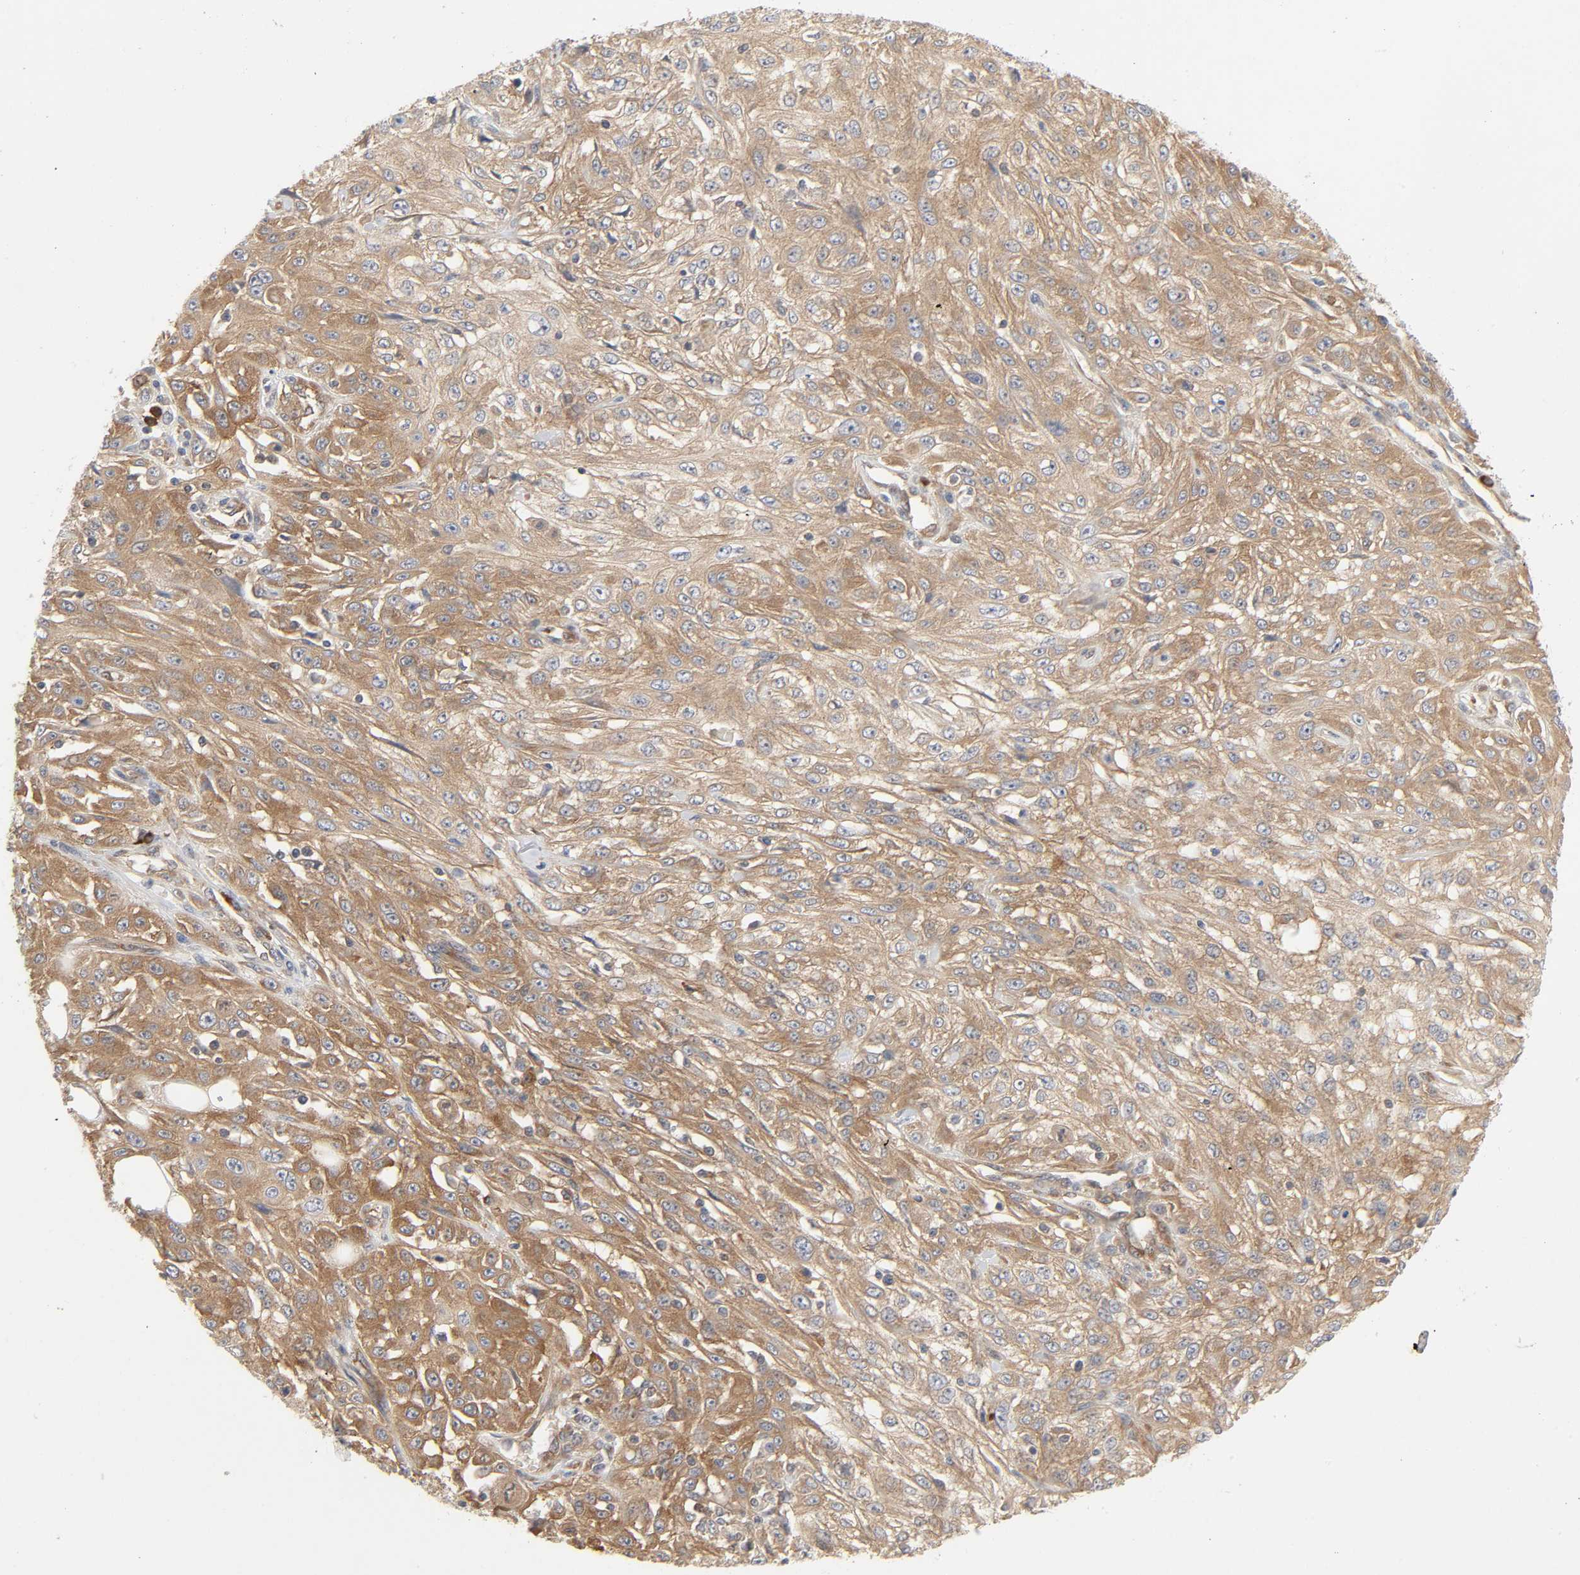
{"staining": {"intensity": "moderate", "quantity": ">75%", "location": "cytoplasmic/membranous"}, "tissue": "skin cancer", "cell_type": "Tumor cells", "image_type": "cancer", "snomed": [{"axis": "morphology", "description": "Squamous cell carcinoma, NOS"}, {"axis": "topography", "description": "Skin"}], "caption": "Approximately >75% of tumor cells in skin cancer (squamous cell carcinoma) demonstrate moderate cytoplasmic/membranous protein expression as visualized by brown immunohistochemical staining.", "gene": "SCHIP1", "patient": {"sex": "male", "age": 75}}